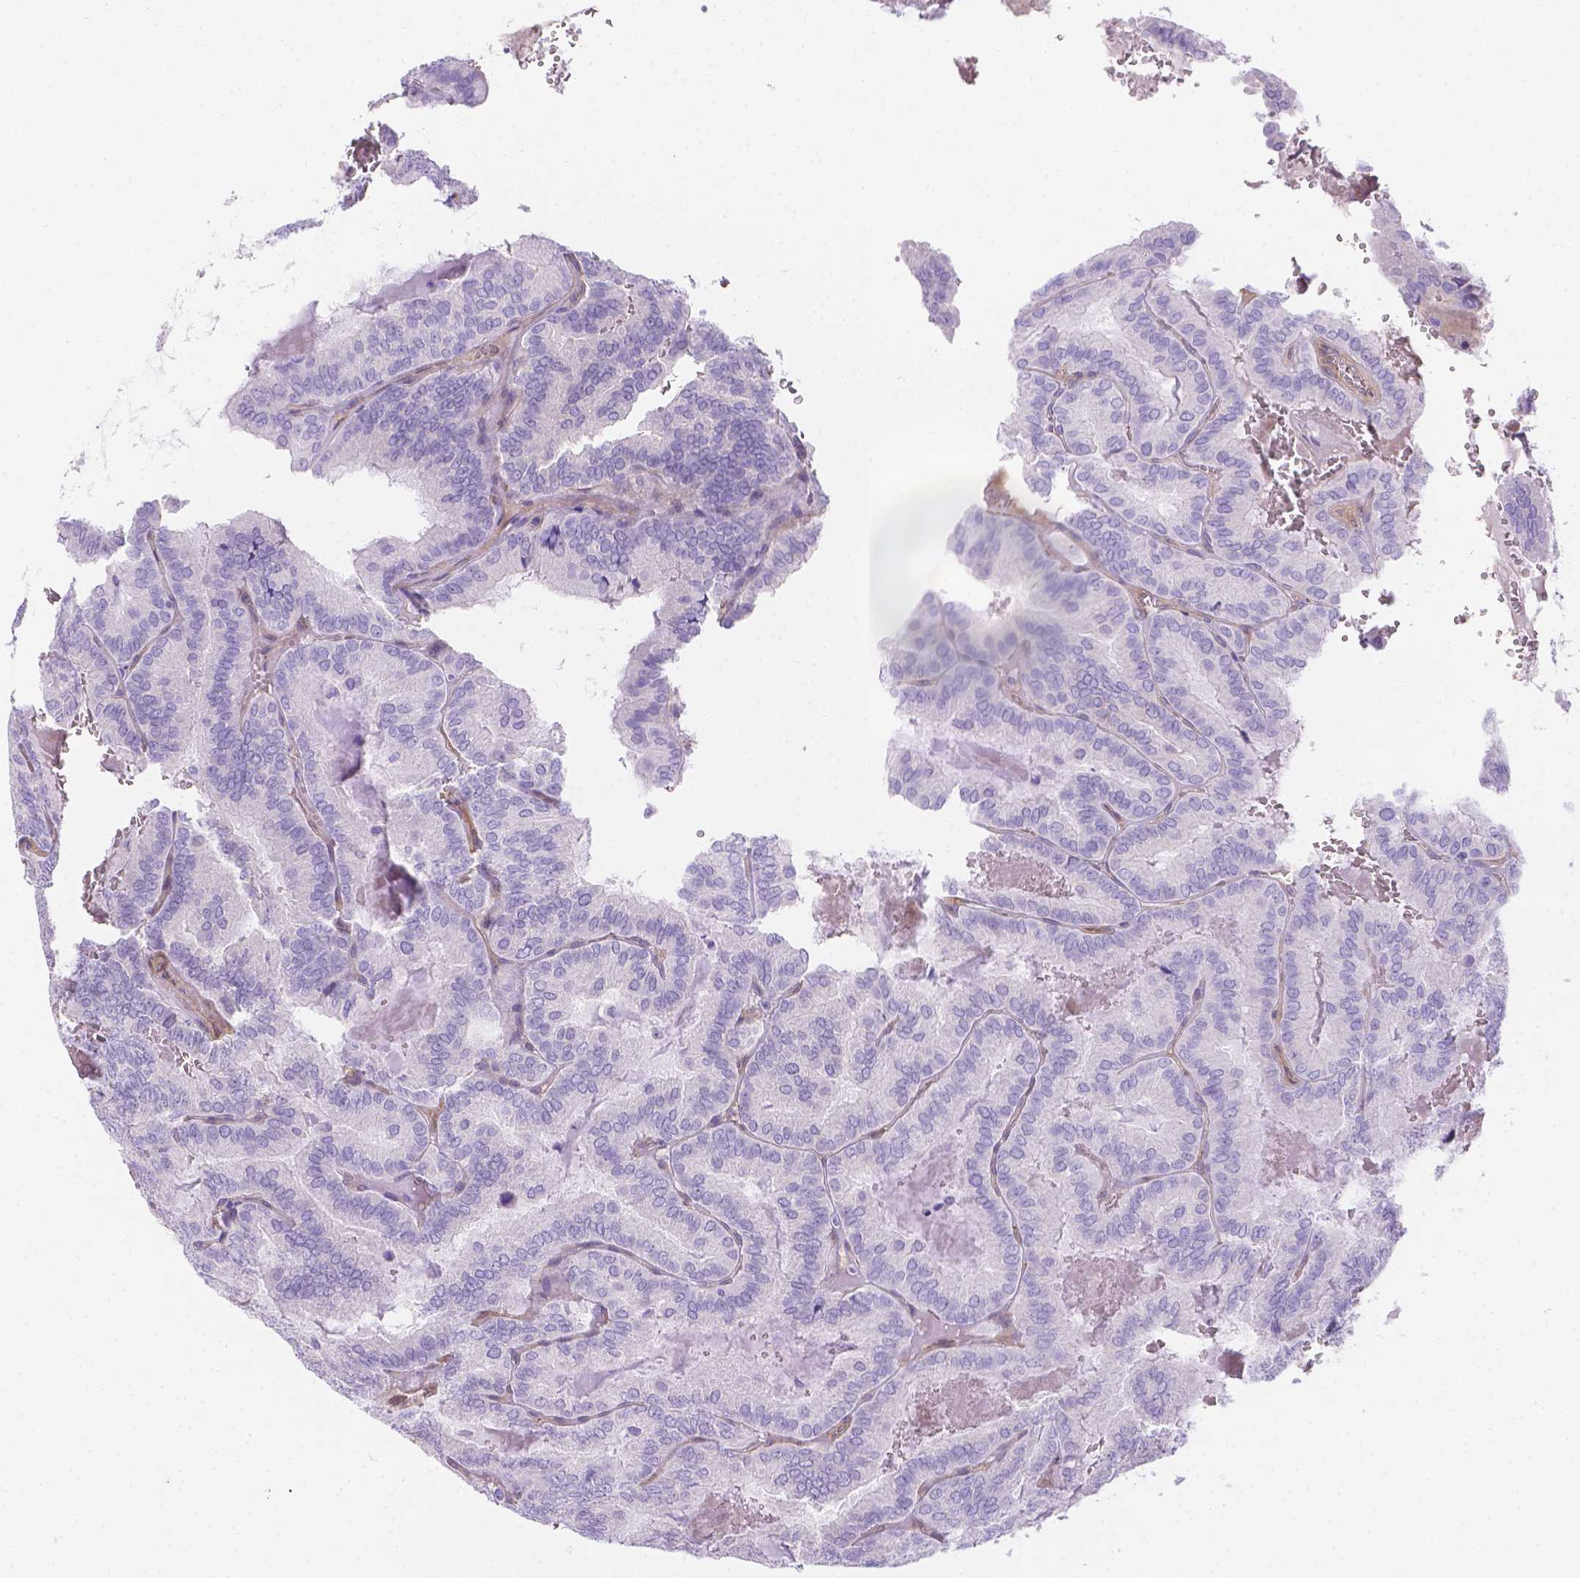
{"staining": {"intensity": "negative", "quantity": "none", "location": "none"}, "tissue": "thyroid cancer", "cell_type": "Tumor cells", "image_type": "cancer", "snomed": [{"axis": "morphology", "description": "Papillary adenocarcinoma, NOS"}, {"axis": "topography", "description": "Thyroid gland"}], "caption": "This is a histopathology image of immunohistochemistry (IHC) staining of papillary adenocarcinoma (thyroid), which shows no expression in tumor cells.", "gene": "SLC40A1", "patient": {"sex": "female", "age": 75}}